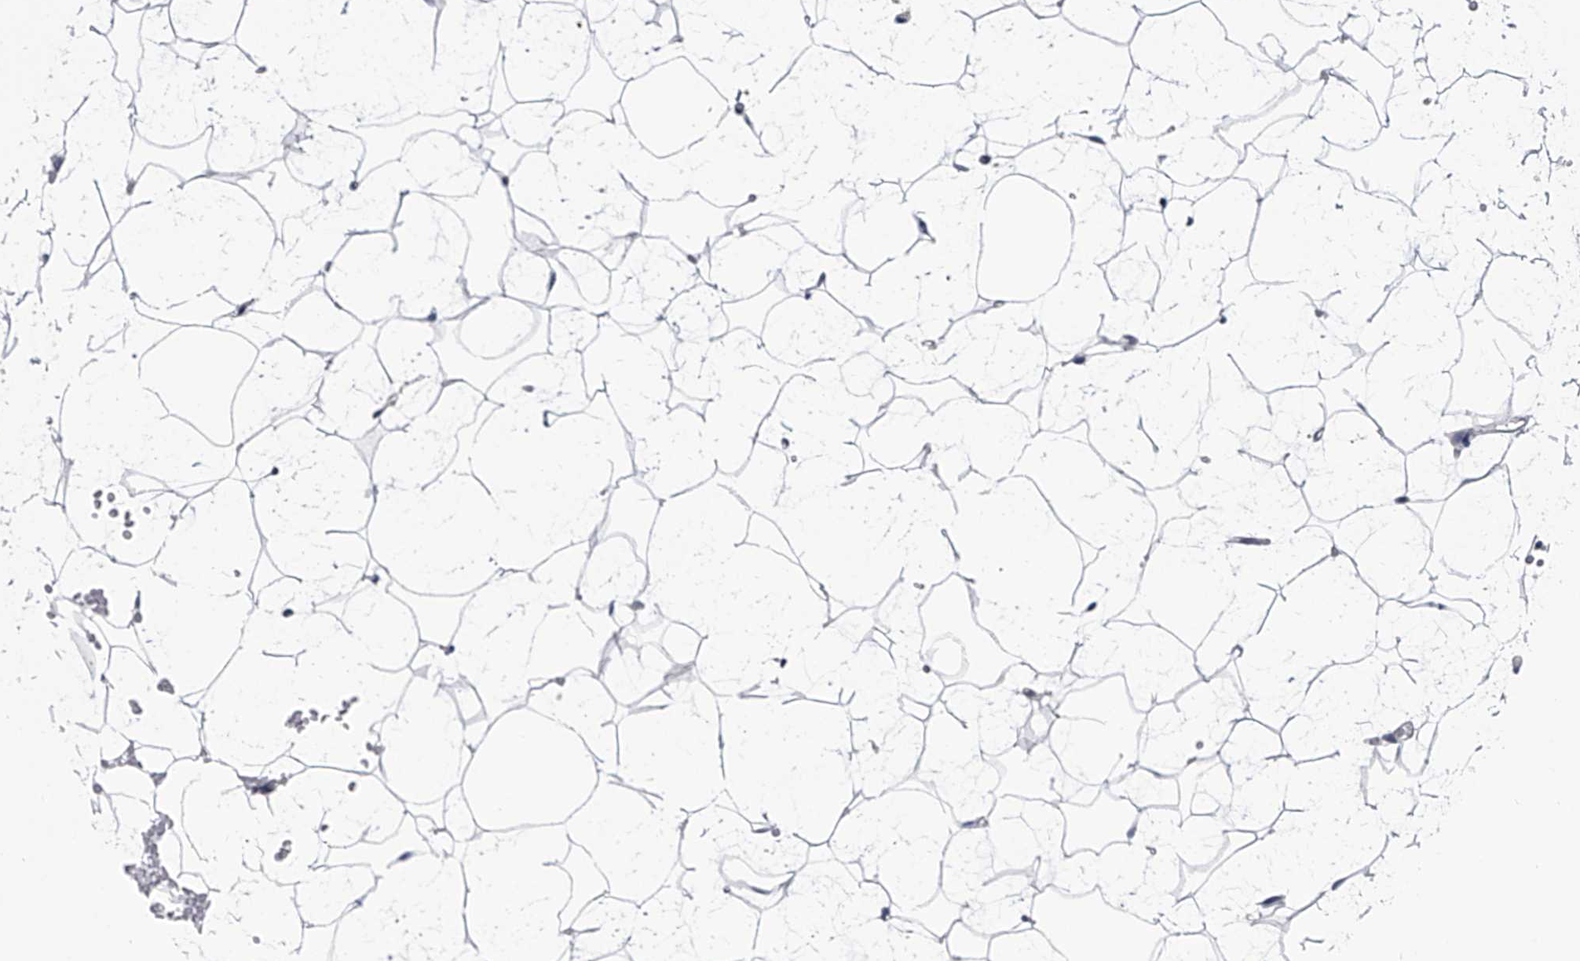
{"staining": {"intensity": "negative", "quantity": "none", "location": "none"}, "tissue": "adipose tissue", "cell_type": "Adipocytes", "image_type": "normal", "snomed": [{"axis": "morphology", "description": "Normal tissue, NOS"}, {"axis": "topography", "description": "Breast"}], "caption": "Adipocytes are negative for brown protein staining in benign adipose tissue. (IHC, brightfield microscopy, high magnification).", "gene": "SERPINB9", "patient": {"sex": "female", "age": 23}}